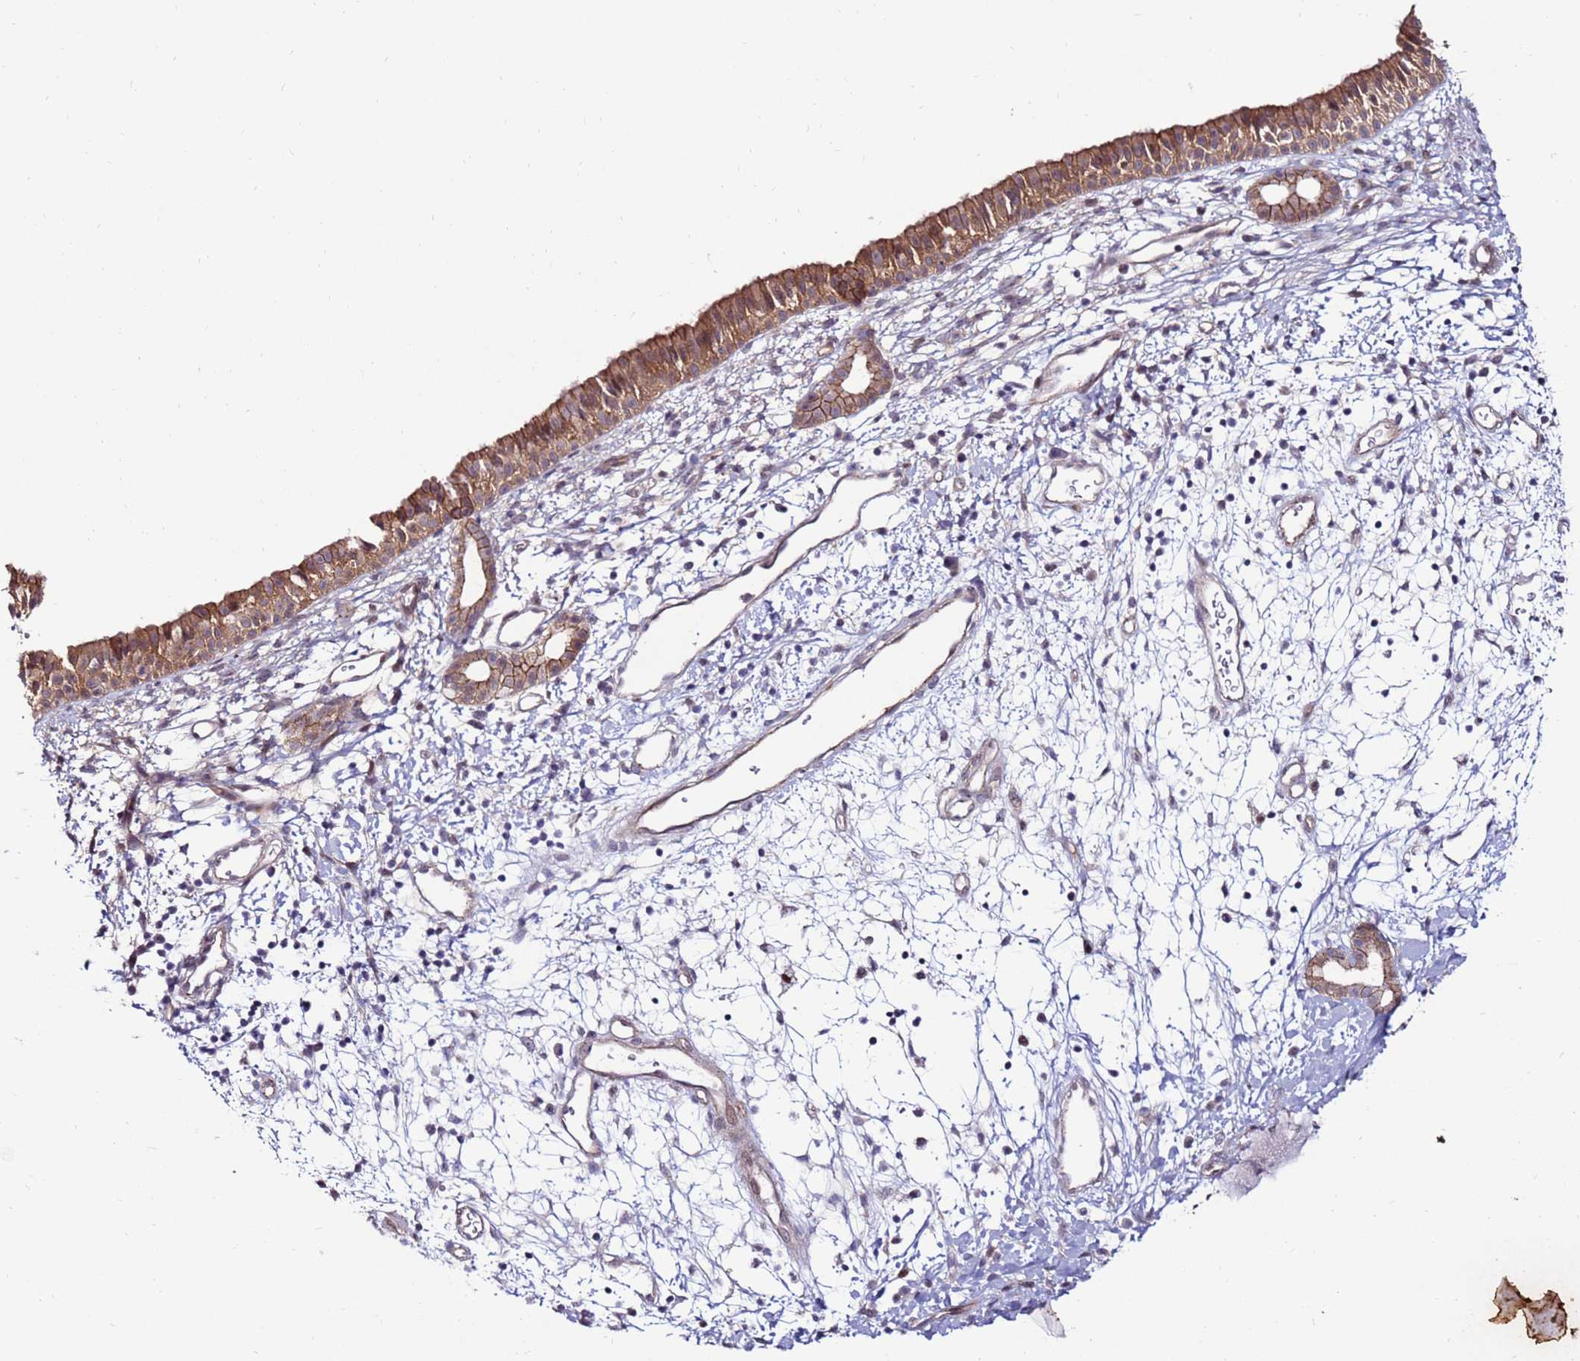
{"staining": {"intensity": "moderate", "quantity": ">75%", "location": "cytoplasmic/membranous"}, "tissue": "nasopharynx", "cell_type": "Respiratory epithelial cells", "image_type": "normal", "snomed": [{"axis": "morphology", "description": "Normal tissue, NOS"}, {"axis": "topography", "description": "Nasopharynx"}], "caption": "IHC micrograph of normal nasopharynx: nasopharynx stained using immunohistochemistry reveals medium levels of moderate protein expression localized specifically in the cytoplasmic/membranous of respiratory epithelial cells, appearing as a cytoplasmic/membranous brown color.", "gene": "KPNA4", "patient": {"sex": "male", "age": 22}}